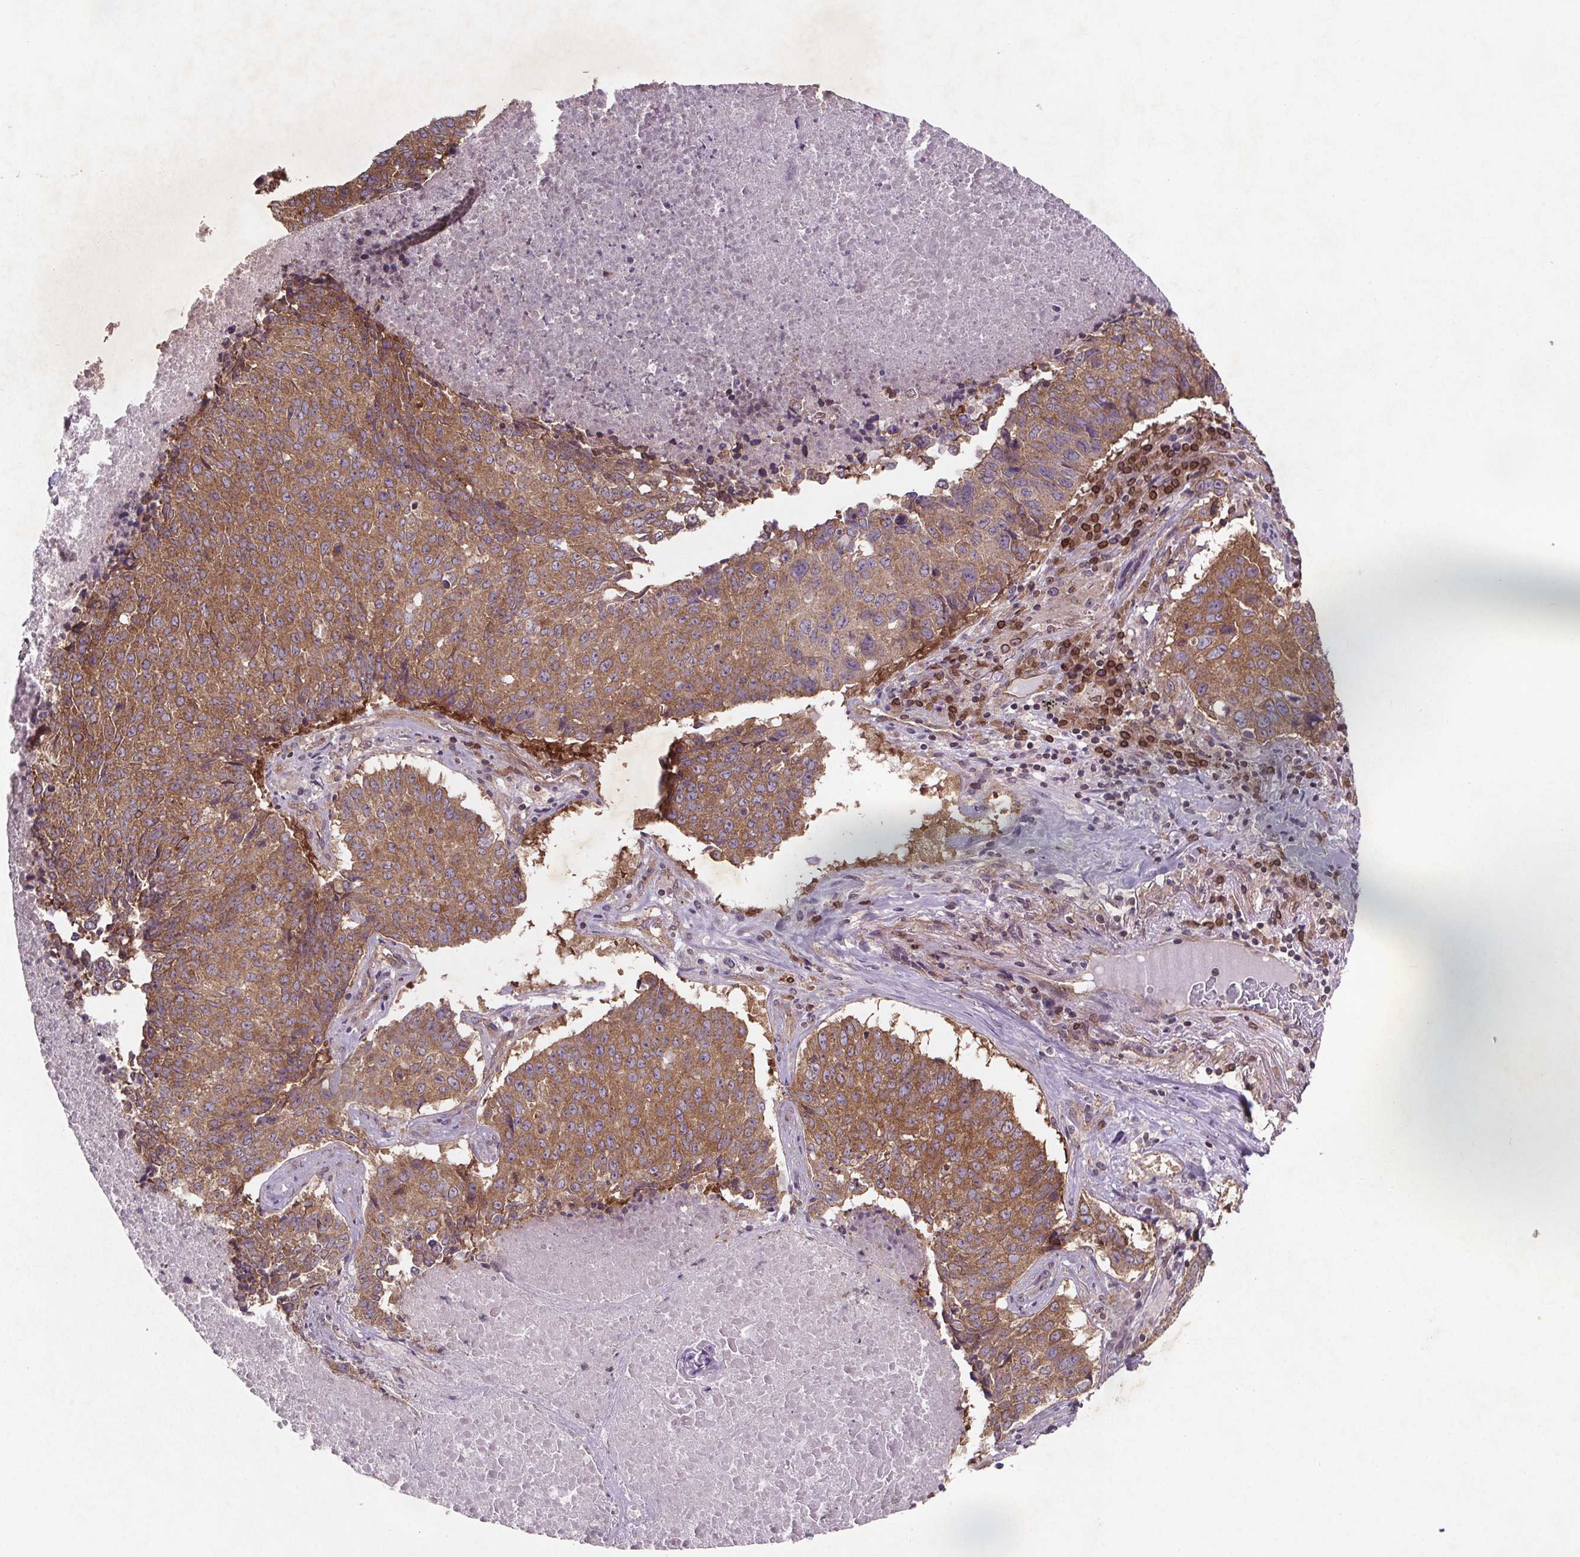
{"staining": {"intensity": "moderate", "quantity": ">75%", "location": "cytoplasmic/membranous"}, "tissue": "lung cancer", "cell_type": "Tumor cells", "image_type": "cancer", "snomed": [{"axis": "morphology", "description": "Normal tissue, NOS"}, {"axis": "morphology", "description": "Squamous cell carcinoma, NOS"}, {"axis": "topography", "description": "Bronchus"}, {"axis": "topography", "description": "Lung"}], "caption": "Lung cancer (squamous cell carcinoma) was stained to show a protein in brown. There is medium levels of moderate cytoplasmic/membranous expression in approximately >75% of tumor cells. The staining was performed using DAB (3,3'-diaminobenzidine) to visualize the protein expression in brown, while the nuclei were stained in blue with hematoxylin (Magnification: 20x).", "gene": "STRN3", "patient": {"sex": "male", "age": 64}}